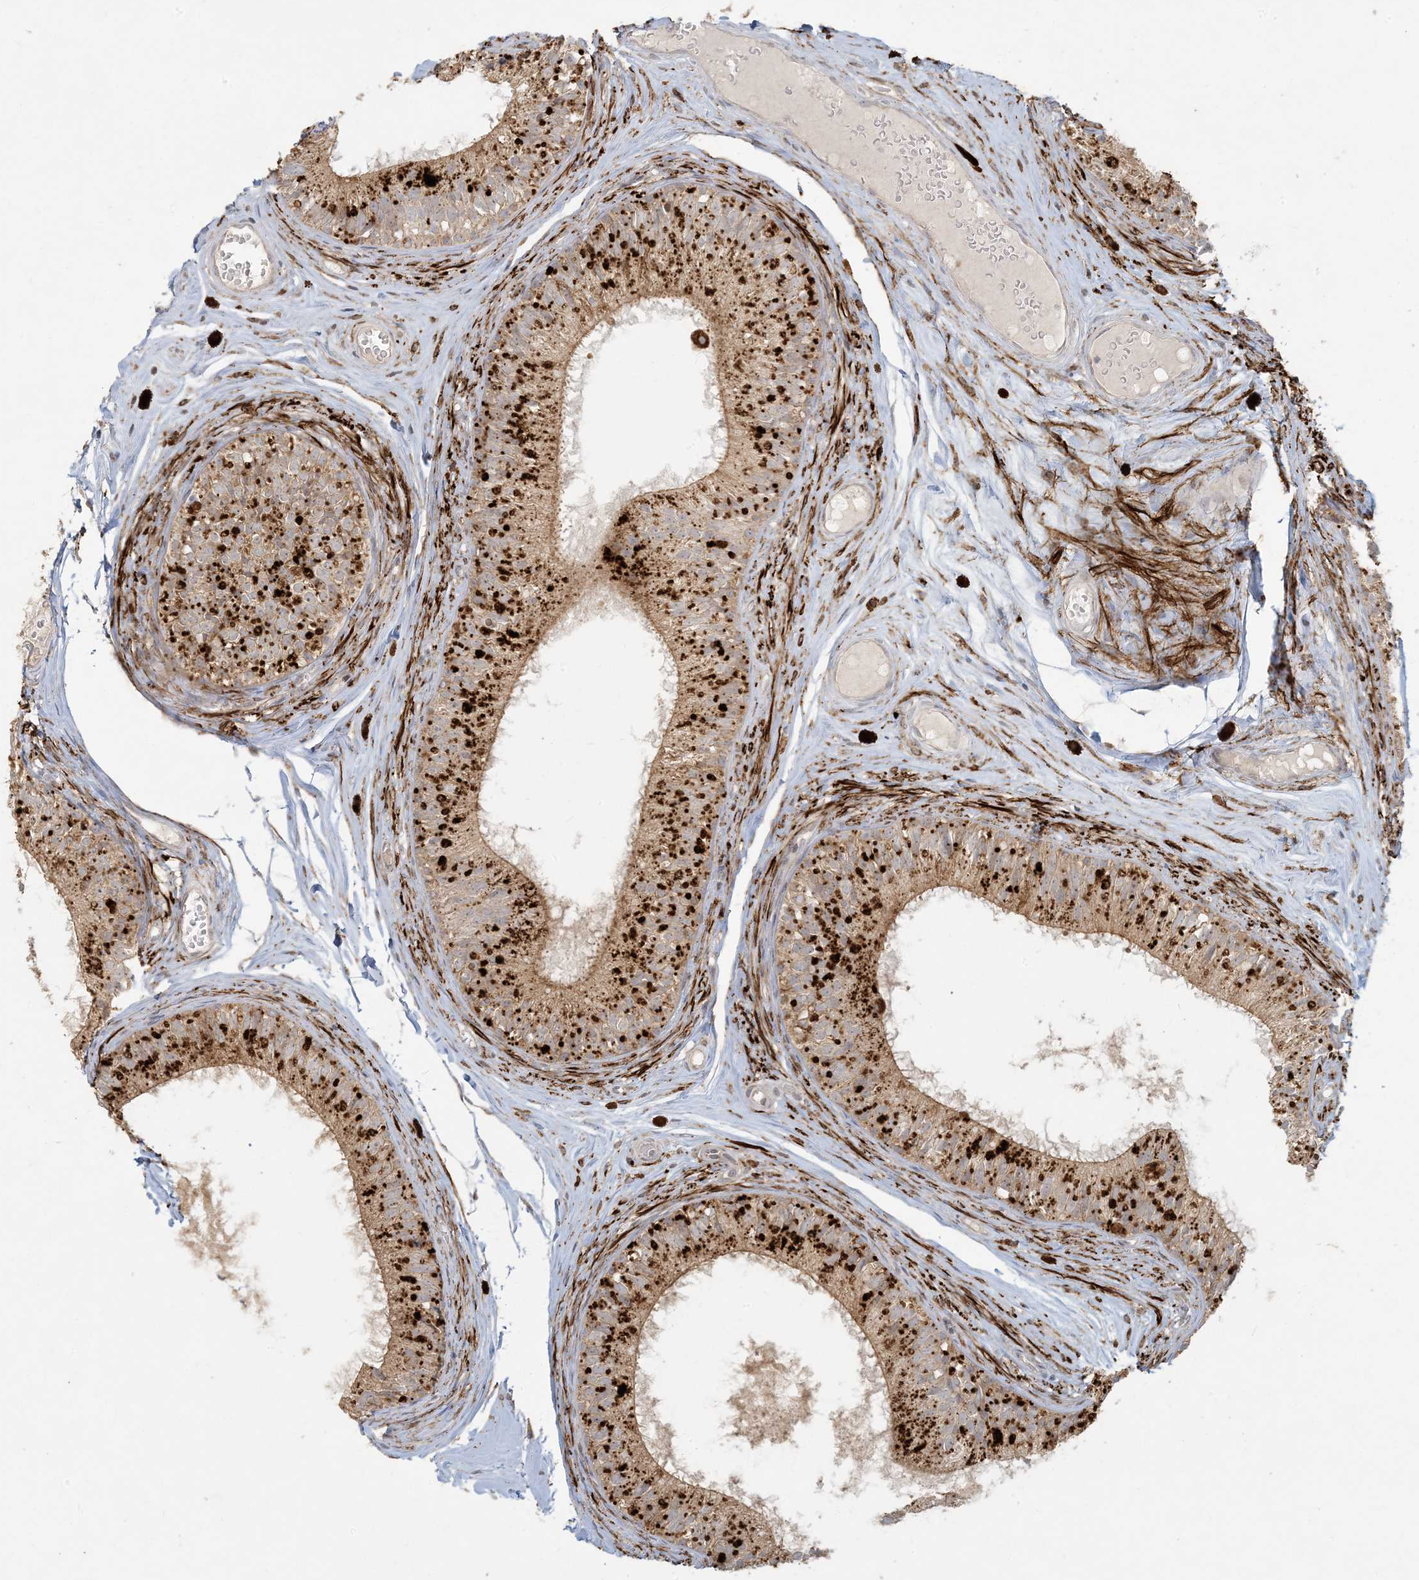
{"staining": {"intensity": "strong", "quantity": "25%-75%", "location": "cytoplasmic/membranous"}, "tissue": "epididymis", "cell_type": "Glandular cells", "image_type": "normal", "snomed": [{"axis": "morphology", "description": "Normal tissue, NOS"}, {"axis": "morphology", "description": "Seminoma in situ"}, {"axis": "topography", "description": "Testis"}, {"axis": "topography", "description": "Epididymis"}], "caption": "A histopathology image of epididymis stained for a protein displays strong cytoplasmic/membranous brown staining in glandular cells.", "gene": "MCAT", "patient": {"sex": "male", "age": 28}}